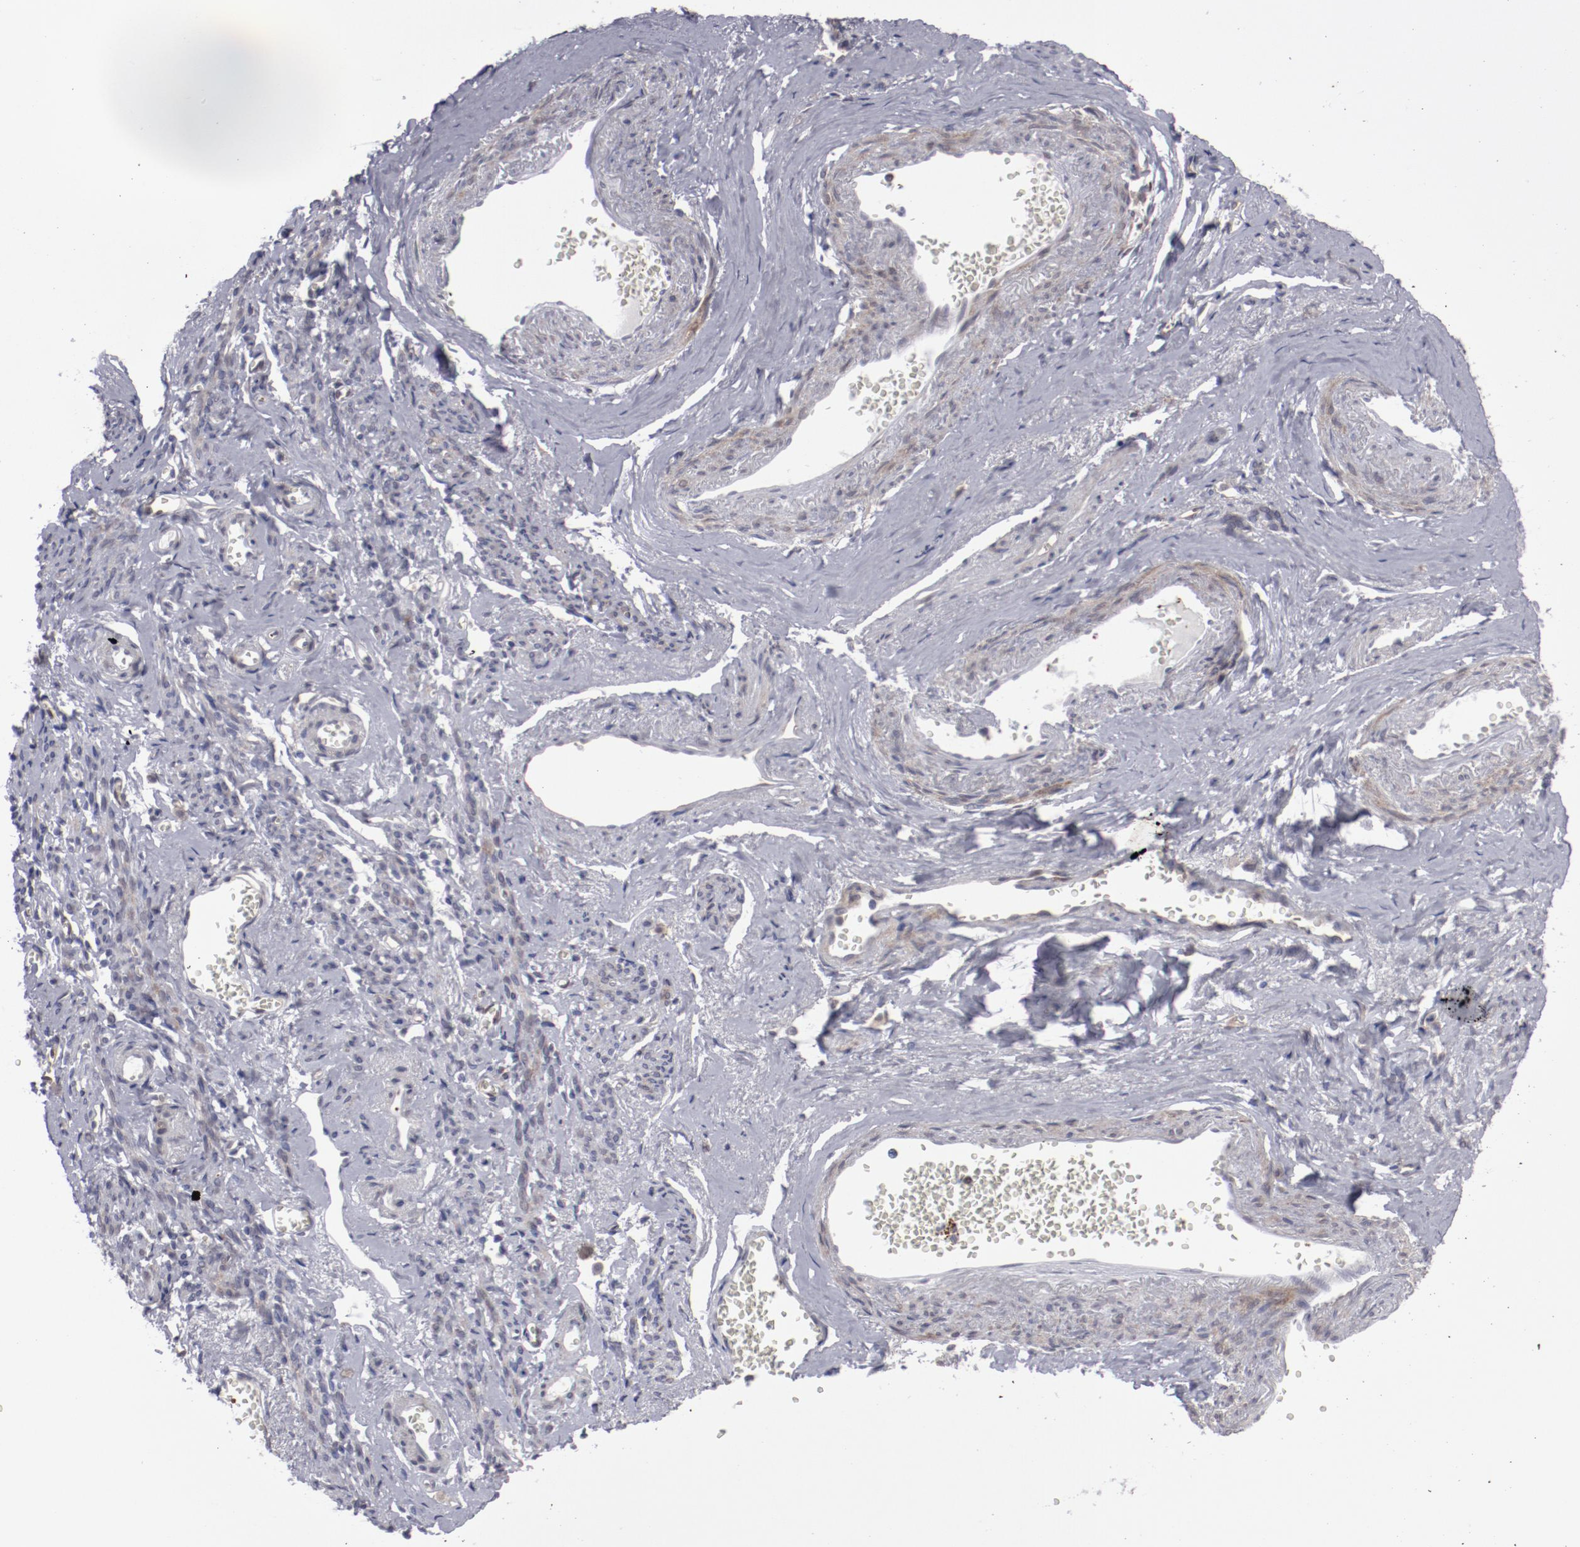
{"staining": {"intensity": "negative", "quantity": "none", "location": "none"}, "tissue": "endometrial cancer", "cell_type": "Tumor cells", "image_type": "cancer", "snomed": [{"axis": "morphology", "description": "Adenocarcinoma, NOS"}, {"axis": "topography", "description": "Endometrium"}], "caption": "DAB immunohistochemical staining of human adenocarcinoma (endometrial) displays no significant positivity in tumor cells.", "gene": "LEF1", "patient": {"sex": "female", "age": 75}}